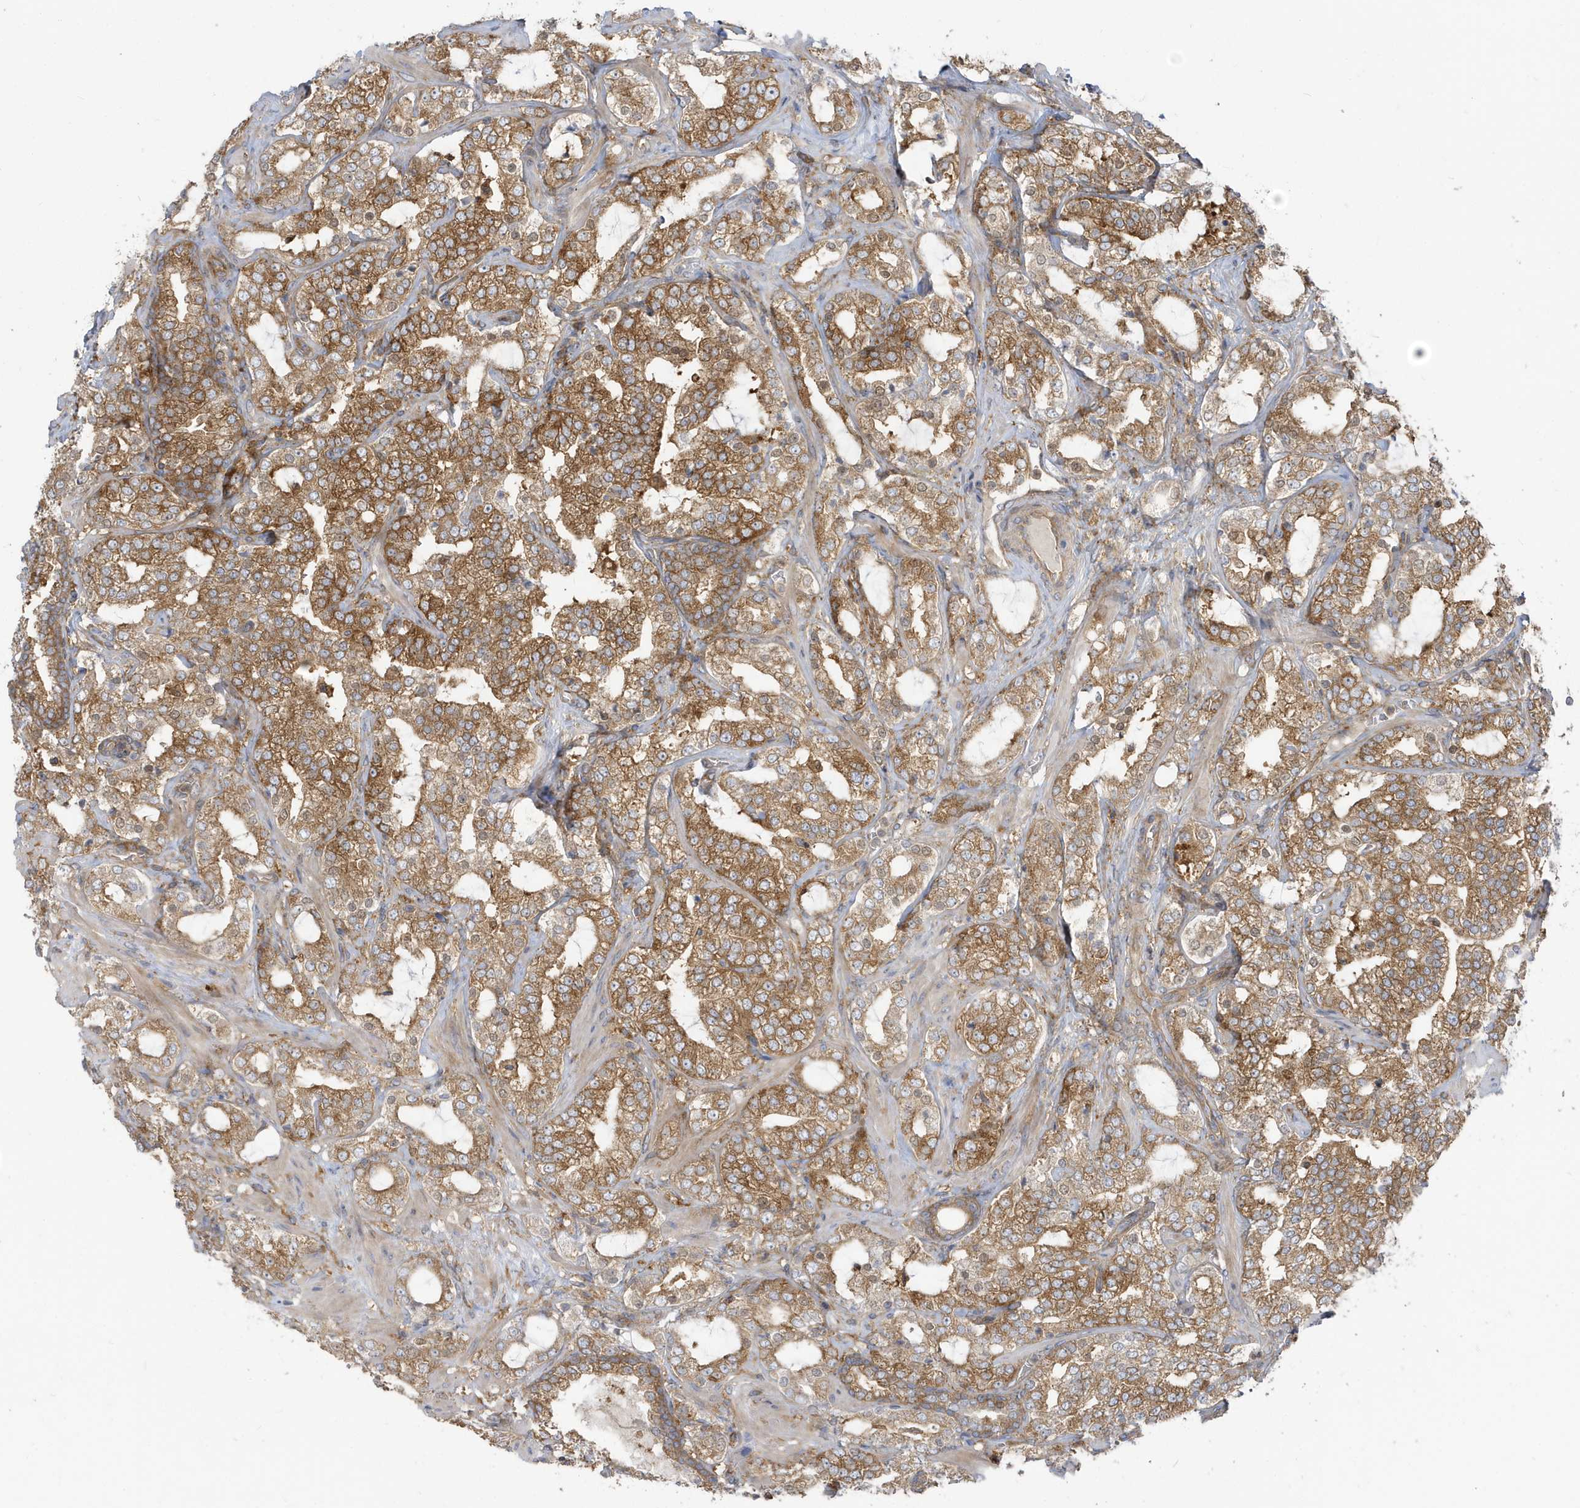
{"staining": {"intensity": "moderate", "quantity": ">75%", "location": "cytoplasmic/membranous"}, "tissue": "prostate cancer", "cell_type": "Tumor cells", "image_type": "cancer", "snomed": [{"axis": "morphology", "description": "Adenocarcinoma, High grade"}, {"axis": "topography", "description": "Prostate"}], "caption": "DAB immunohistochemical staining of prostate cancer demonstrates moderate cytoplasmic/membranous protein positivity in approximately >75% of tumor cells. Nuclei are stained in blue.", "gene": "STAM", "patient": {"sex": "male", "age": 64}}